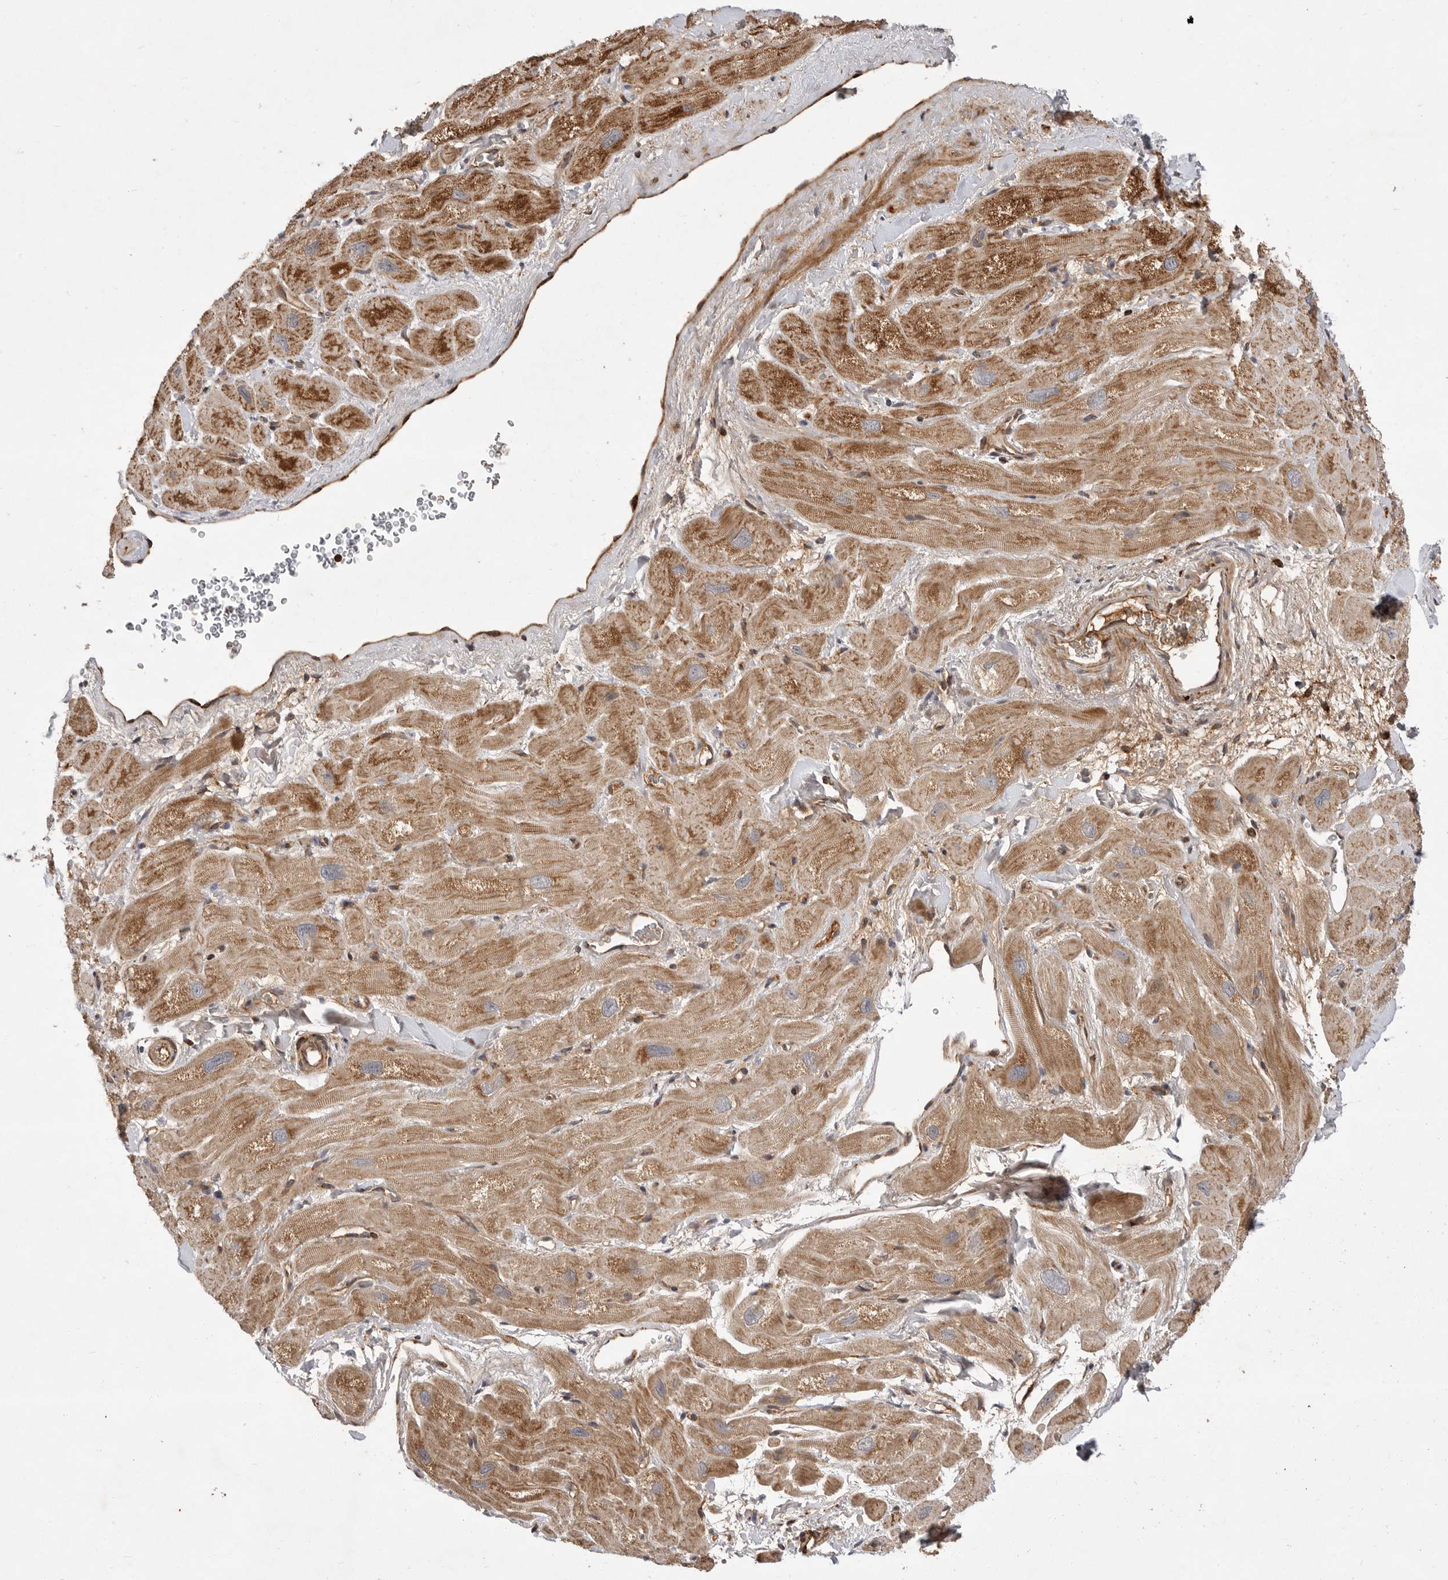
{"staining": {"intensity": "moderate", "quantity": ">75%", "location": "cytoplasmic/membranous"}, "tissue": "heart muscle", "cell_type": "Cardiomyocytes", "image_type": "normal", "snomed": [{"axis": "morphology", "description": "Normal tissue, NOS"}, {"axis": "topography", "description": "Heart"}], "caption": "Immunohistochemistry (IHC) of unremarkable heart muscle demonstrates medium levels of moderate cytoplasmic/membranous expression in about >75% of cardiomyocytes.", "gene": "KYAT3", "patient": {"sex": "male", "age": 49}}